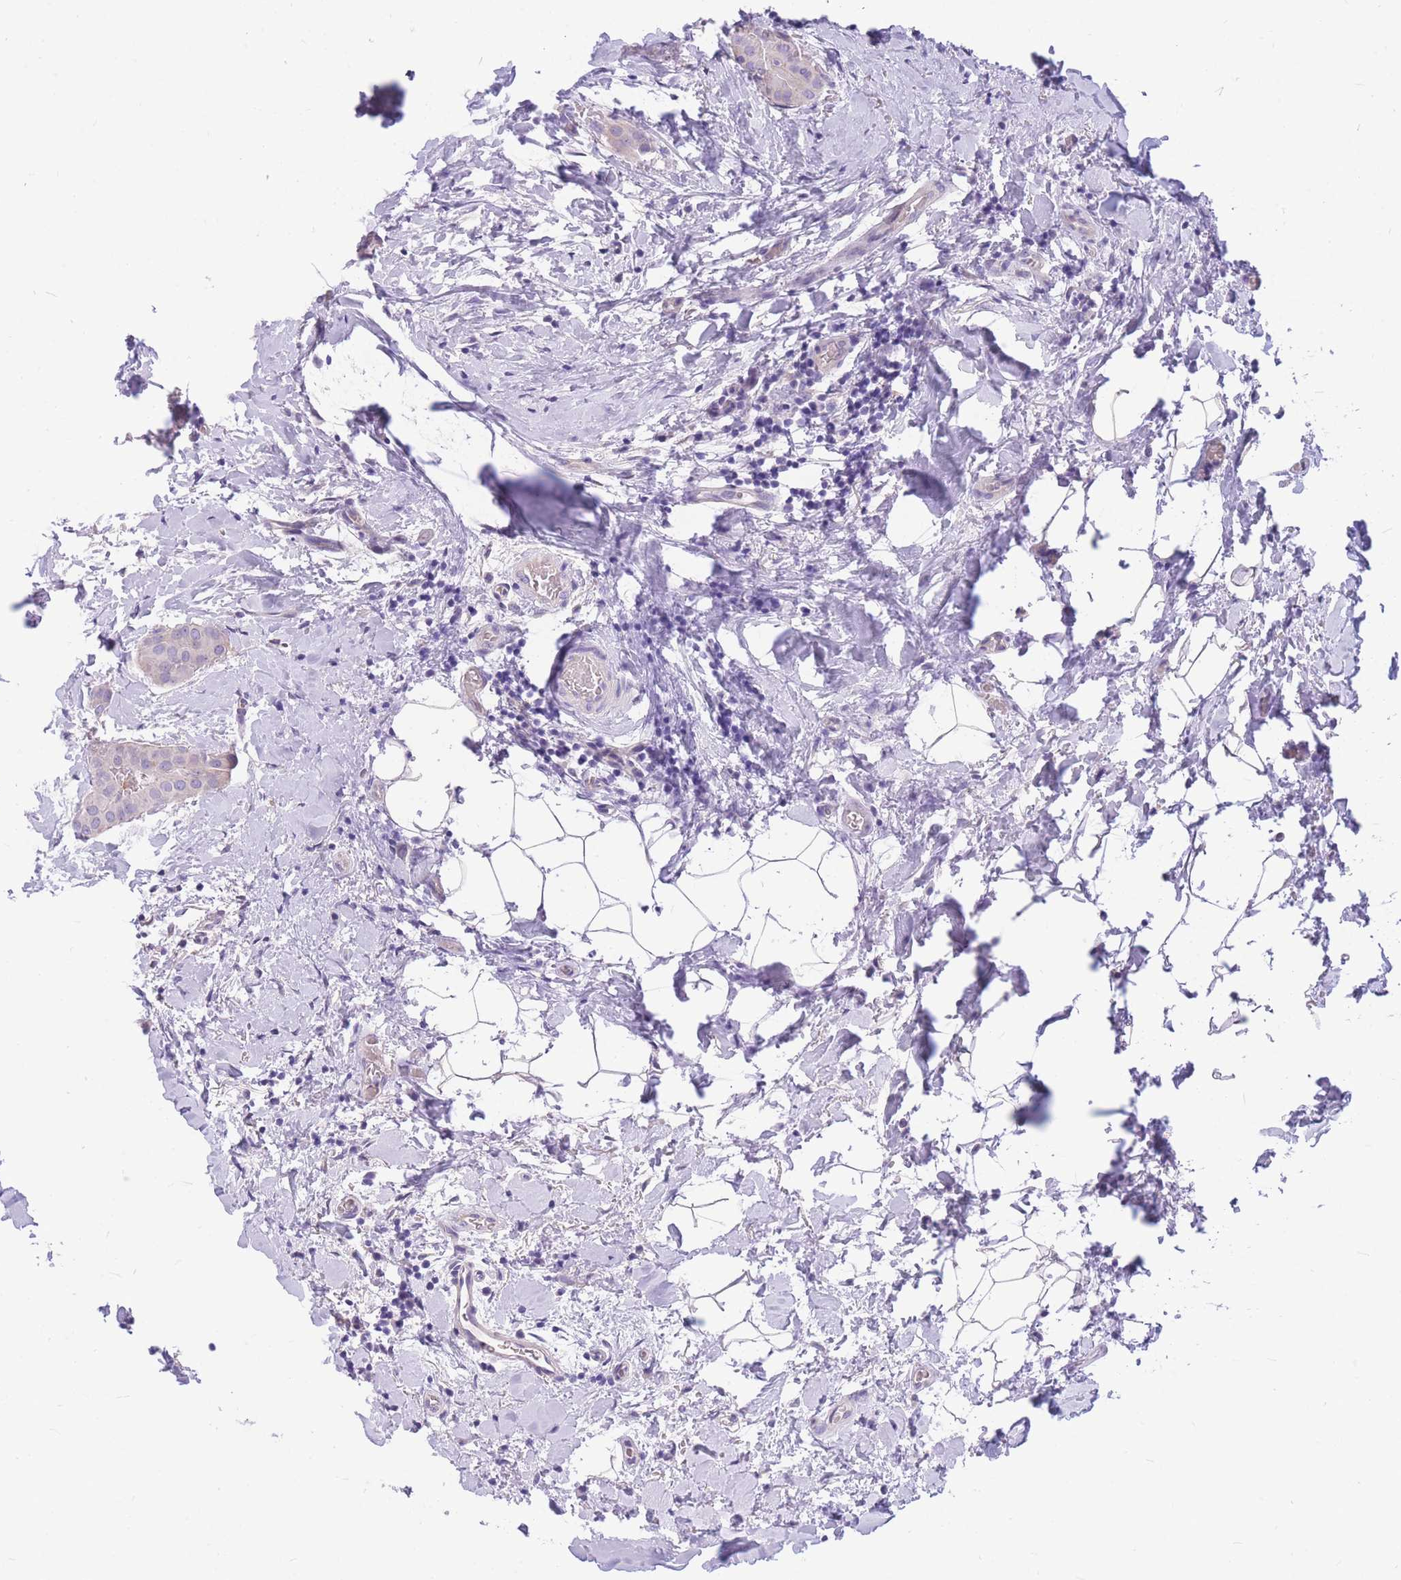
{"staining": {"intensity": "negative", "quantity": "none", "location": "none"}, "tissue": "thyroid cancer", "cell_type": "Tumor cells", "image_type": "cancer", "snomed": [{"axis": "morphology", "description": "Papillary adenocarcinoma, NOS"}, {"axis": "topography", "description": "Thyroid gland"}], "caption": "Image shows no significant protein staining in tumor cells of thyroid cancer (papillary adenocarcinoma). The staining is performed using DAB (3,3'-diaminobenzidine) brown chromogen with nuclei counter-stained in using hematoxylin.", "gene": "ZNF311", "patient": {"sex": "male", "age": 33}}